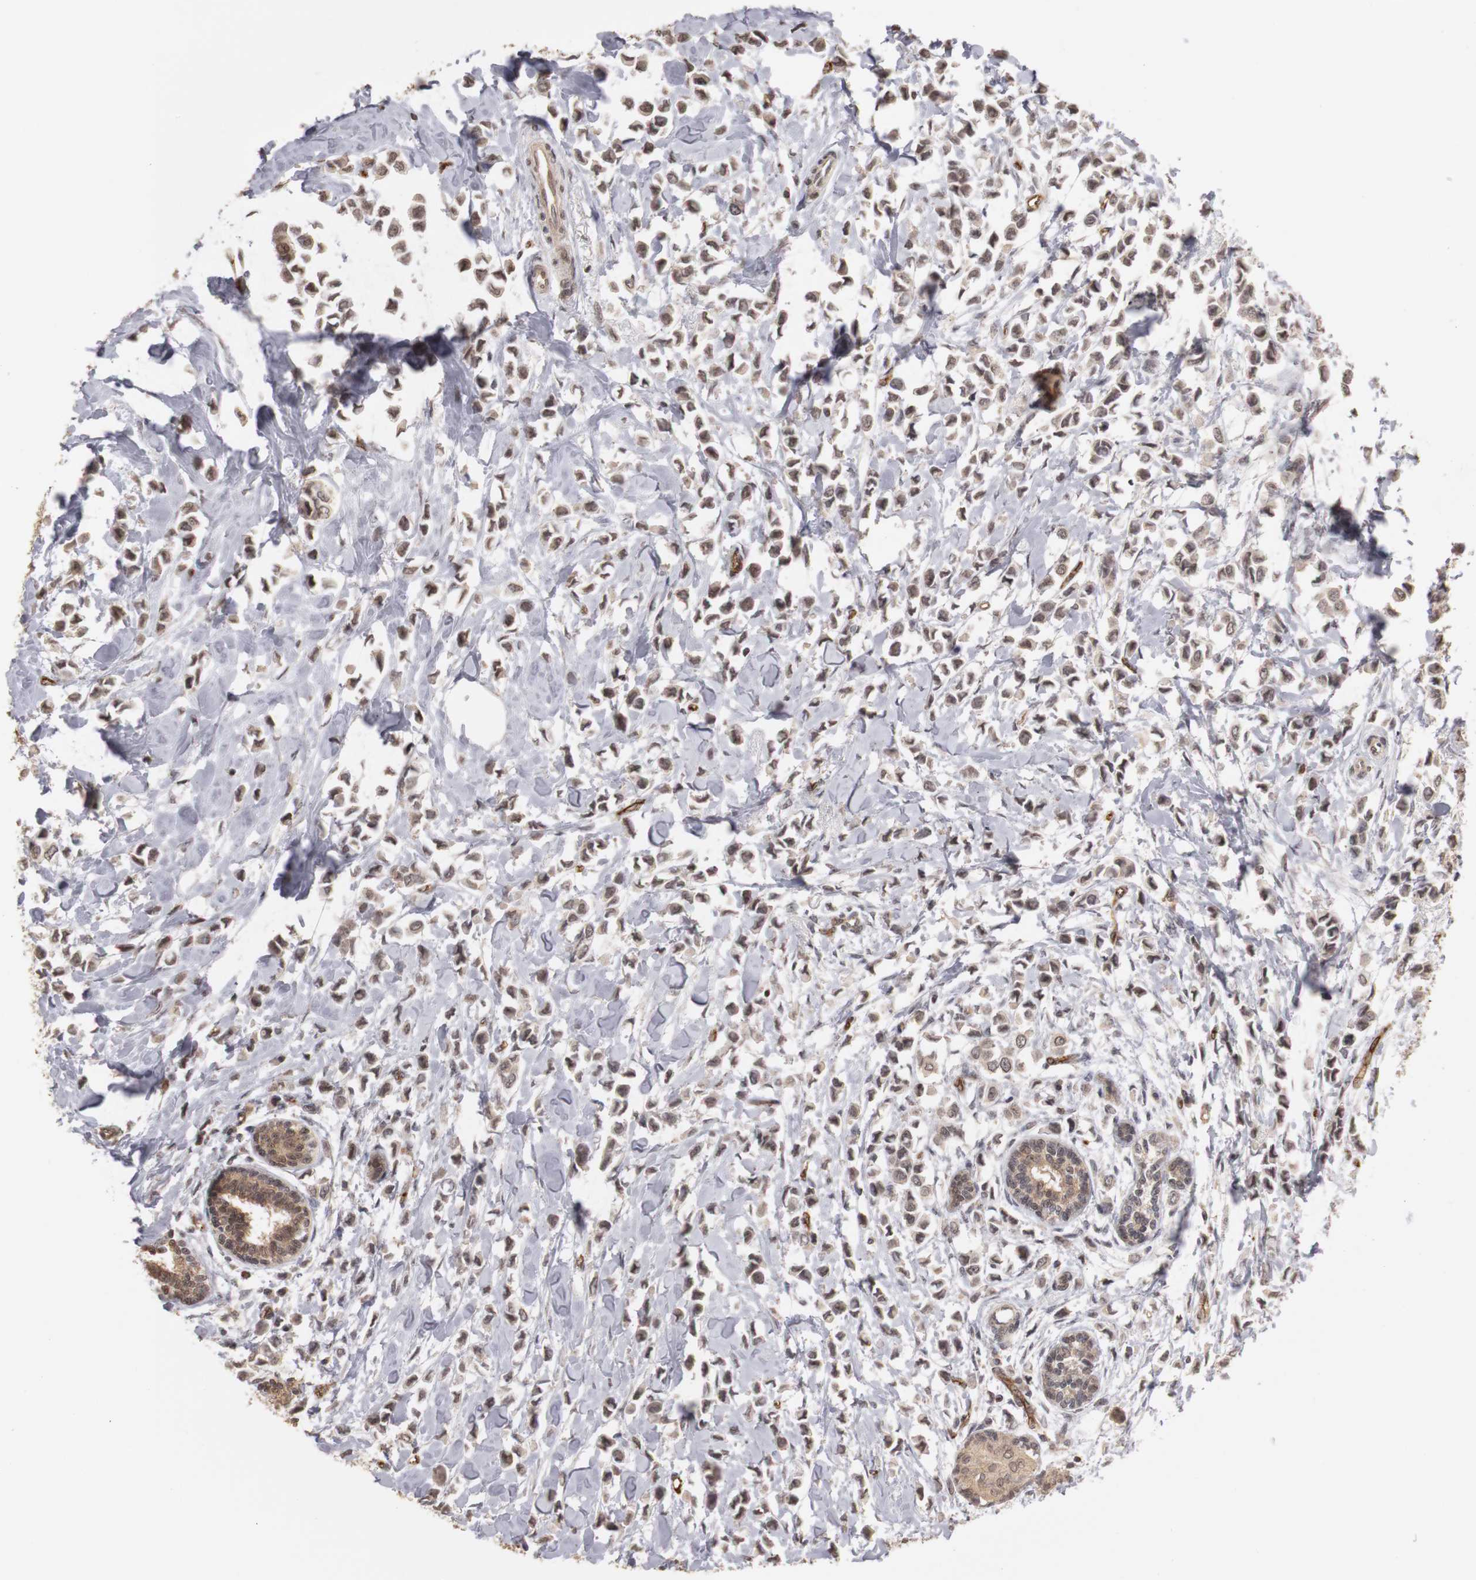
{"staining": {"intensity": "weak", "quantity": ">75%", "location": "cytoplasmic/membranous,nuclear"}, "tissue": "breast cancer", "cell_type": "Tumor cells", "image_type": "cancer", "snomed": [{"axis": "morphology", "description": "Lobular carcinoma"}, {"axis": "topography", "description": "Breast"}], "caption": "A histopathology image of human breast lobular carcinoma stained for a protein shows weak cytoplasmic/membranous and nuclear brown staining in tumor cells. The staining was performed using DAB (3,3'-diaminobenzidine), with brown indicating positive protein expression. Nuclei are stained blue with hematoxylin.", "gene": "PLEKHA1", "patient": {"sex": "female", "age": 51}}